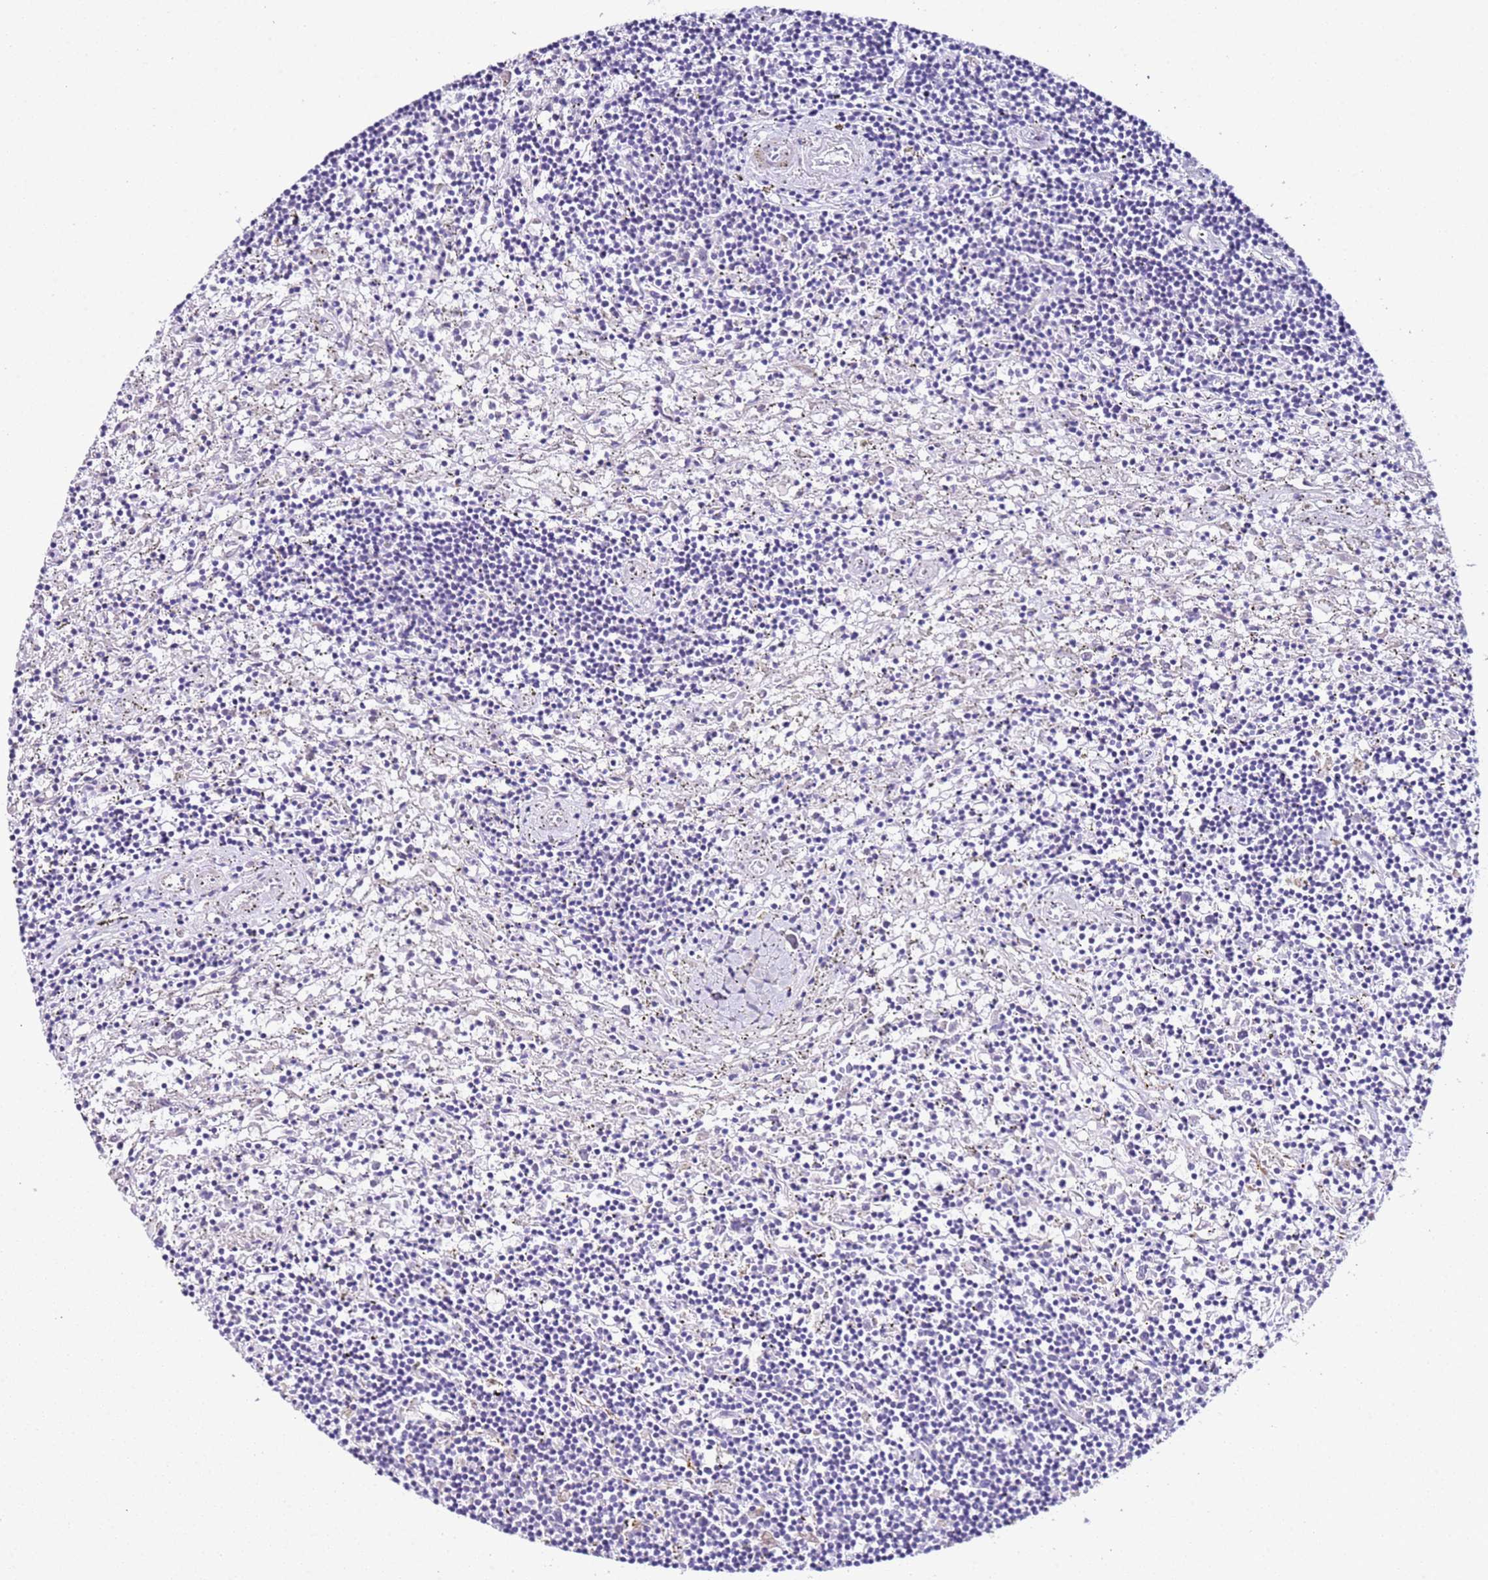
{"staining": {"intensity": "negative", "quantity": "none", "location": "none"}, "tissue": "lymphoma", "cell_type": "Tumor cells", "image_type": "cancer", "snomed": [{"axis": "morphology", "description": "Malignant lymphoma, non-Hodgkin's type, Low grade"}, {"axis": "topography", "description": "Spleen"}], "caption": "Image shows no significant protein positivity in tumor cells of malignant lymphoma, non-Hodgkin's type (low-grade).", "gene": "HGD", "patient": {"sex": "male", "age": 76}}